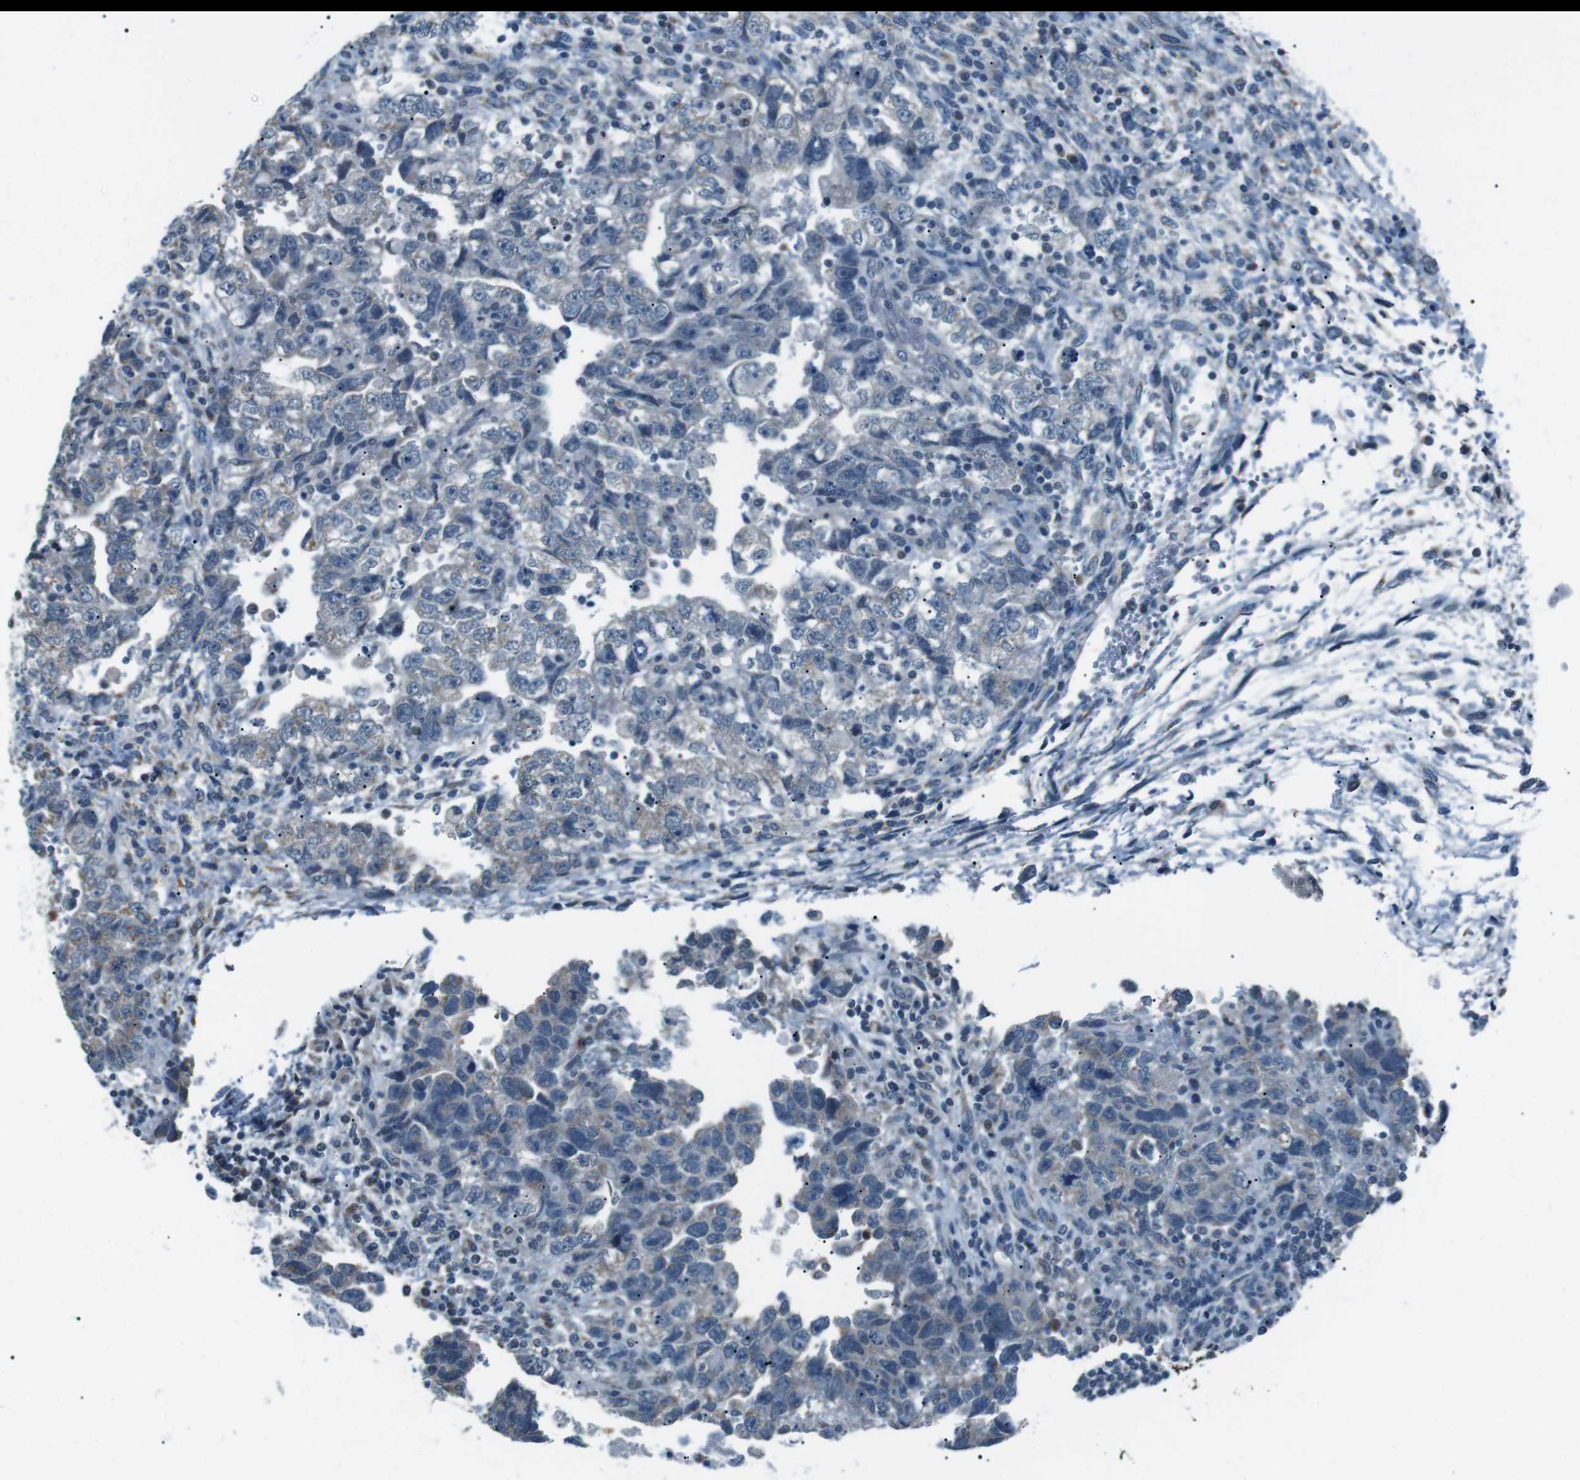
{"staining": {"intensity": "negative", "quantity": "none", "location": "none"}, "tissue": "testis cancer", "cell_type": "Tumor cells", "image_type": "cancer", "snomed": [{"axis": "morphology", "description": "Carcinoma, Embryonal, NOS"}, {"axis": "topography", "description": "Testis"}], "caption": "This photomicrograph is of embryonal carcinoma (testis) stained with immunohistochemistry (IHC) to label a protein in brown with the nuclei are counter-stained blue. There is no positivity in tumor cells.", "gene": "SERPINB2", "patient": {"sex": "male", "age": 36}}